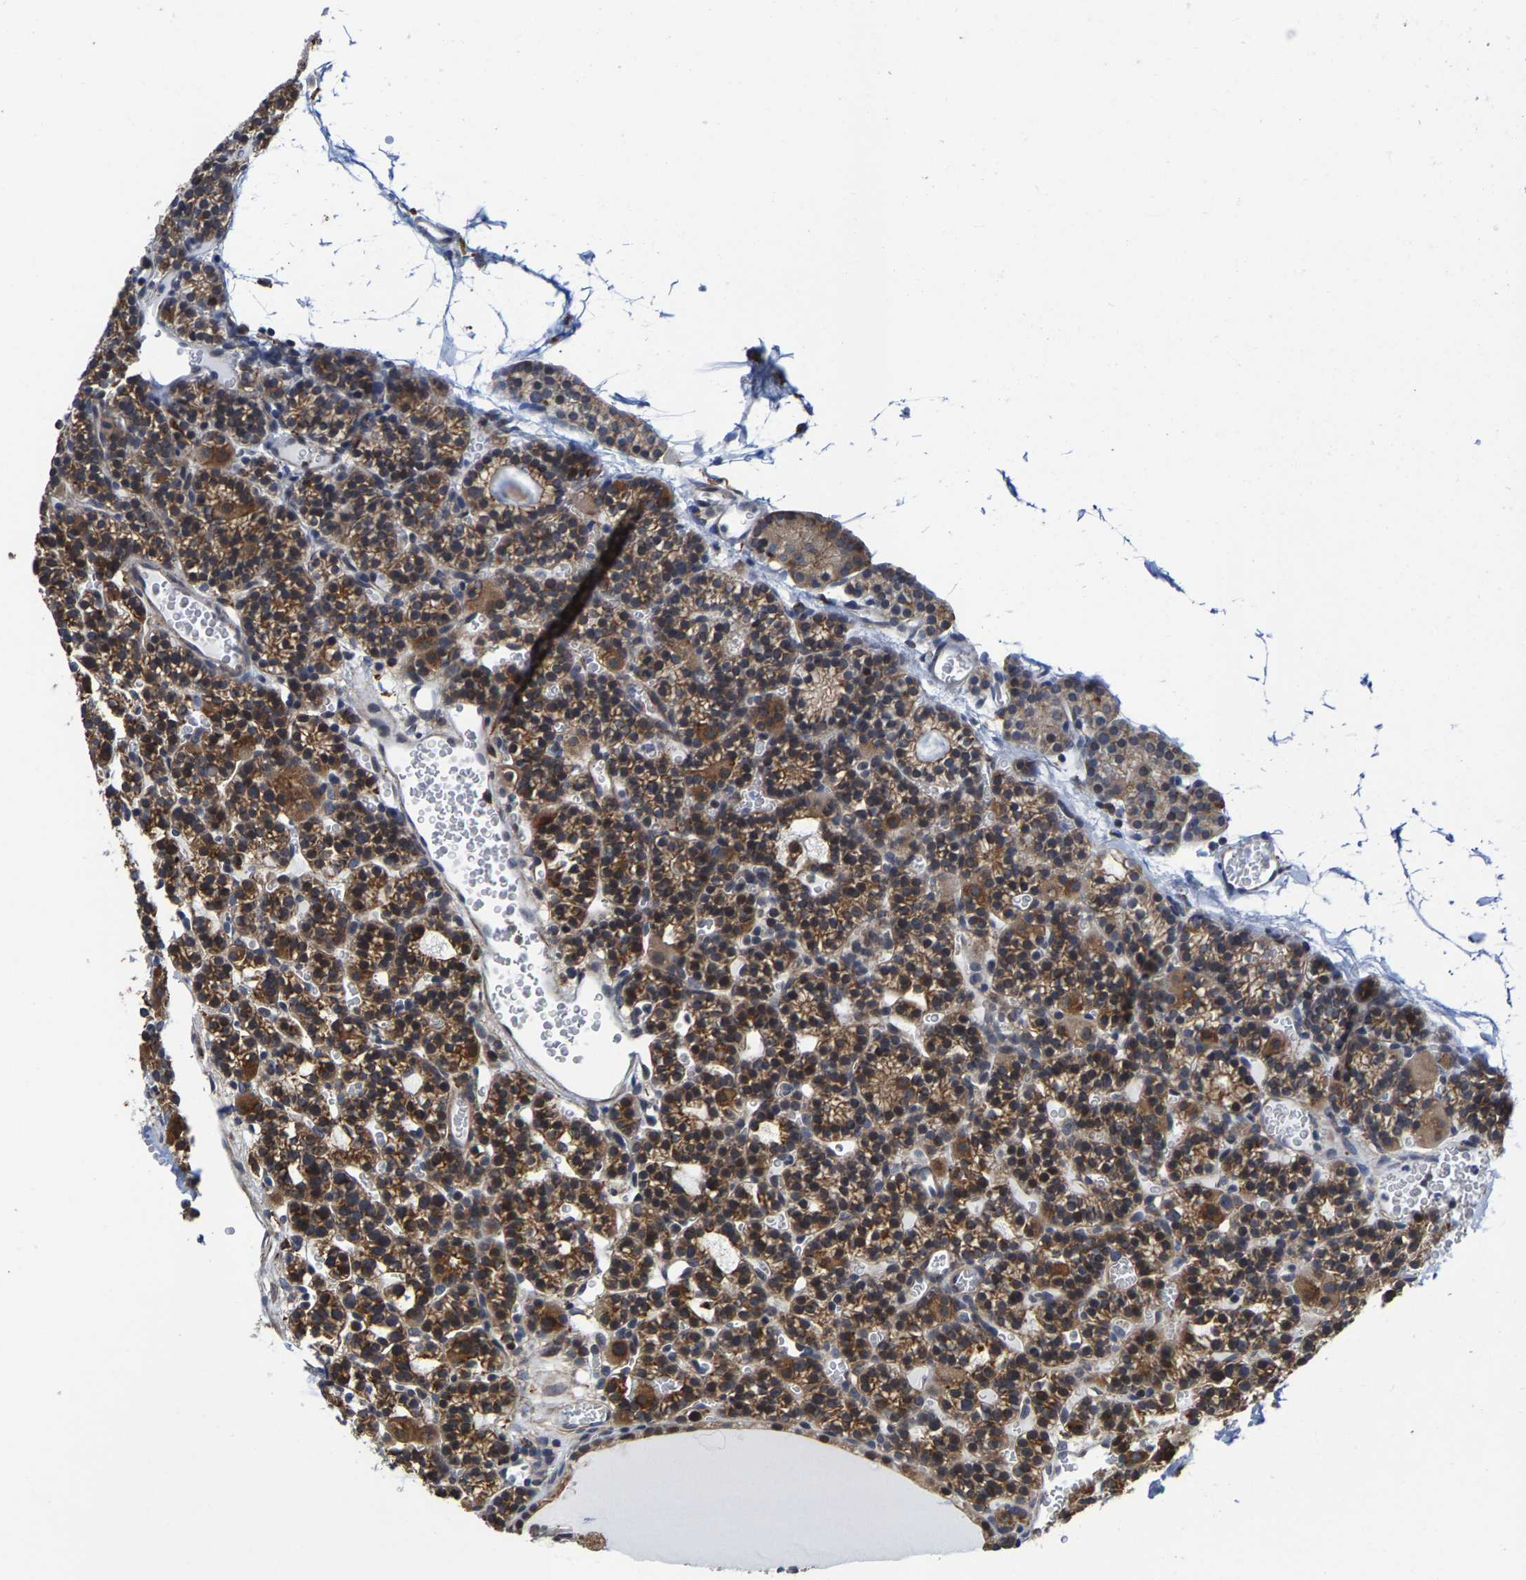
{"staining": {"intensity": "moderate", "quantity": ">75%", "location": "cytoplasmic/membranous"}, "tissue": "parathyroid gland", "cell_type": "Glandular cells", "image_type": "normal", "snomed": [{"axis": "morphology", "description": "Normal tissue, NOS"}, {"axis": "morphology", "description": "Adenoma, NOS"}, {"axis": "topography", "description": "Parathyroid gland"}], "caption": "Normal parathyroid gland displays moderate cytoplasmic/membranous positivity in approximately >75% of glandular cells The staining was performed using DAB (3,3'-diaminobenzidine) to visualize the protein expression in brown, while the nuclei were stained in blue with hematoxylin (Magnification: 20x)..", "gene": "PFKFB3", "patient": {"sex": "female", "age": 58}}